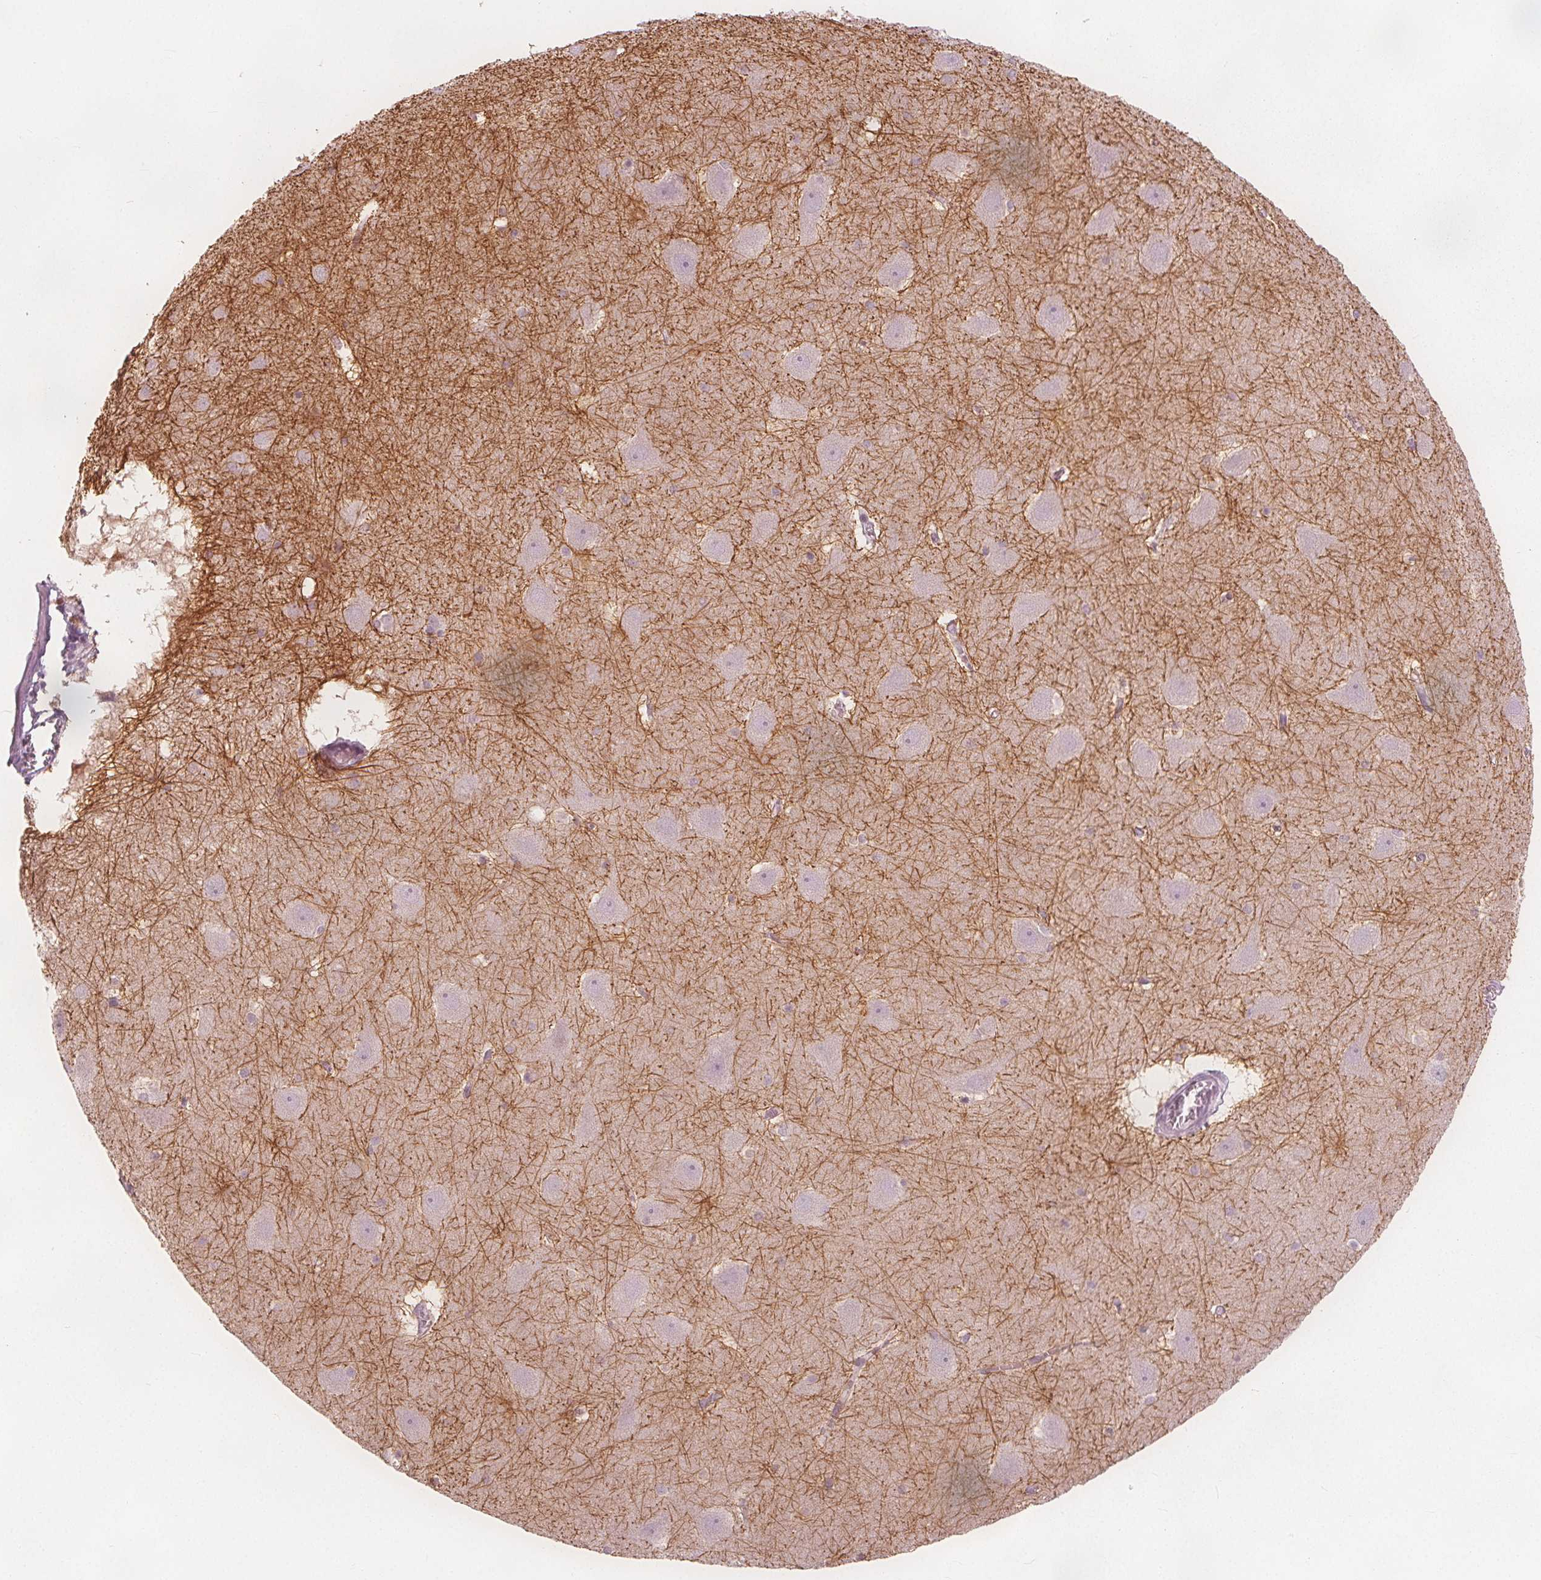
{"staining": {"intensity": "negative", "quantity": "none", "location": "none"}, "tissue": "hippocampus", "cell_type": "Glial cells", "image_type": "normal", "snomed": [{"axis": "morphology", "description": "Normal tissue, NOS"}, {"axis": "topography", "description": "Hippocampus"}], "caption": "Immunohistochemical staining of normal hippocampus shows no significant staining in glial cells.", "gene": "BRSK1", "patient": {"sex": "male", "age": 45}}